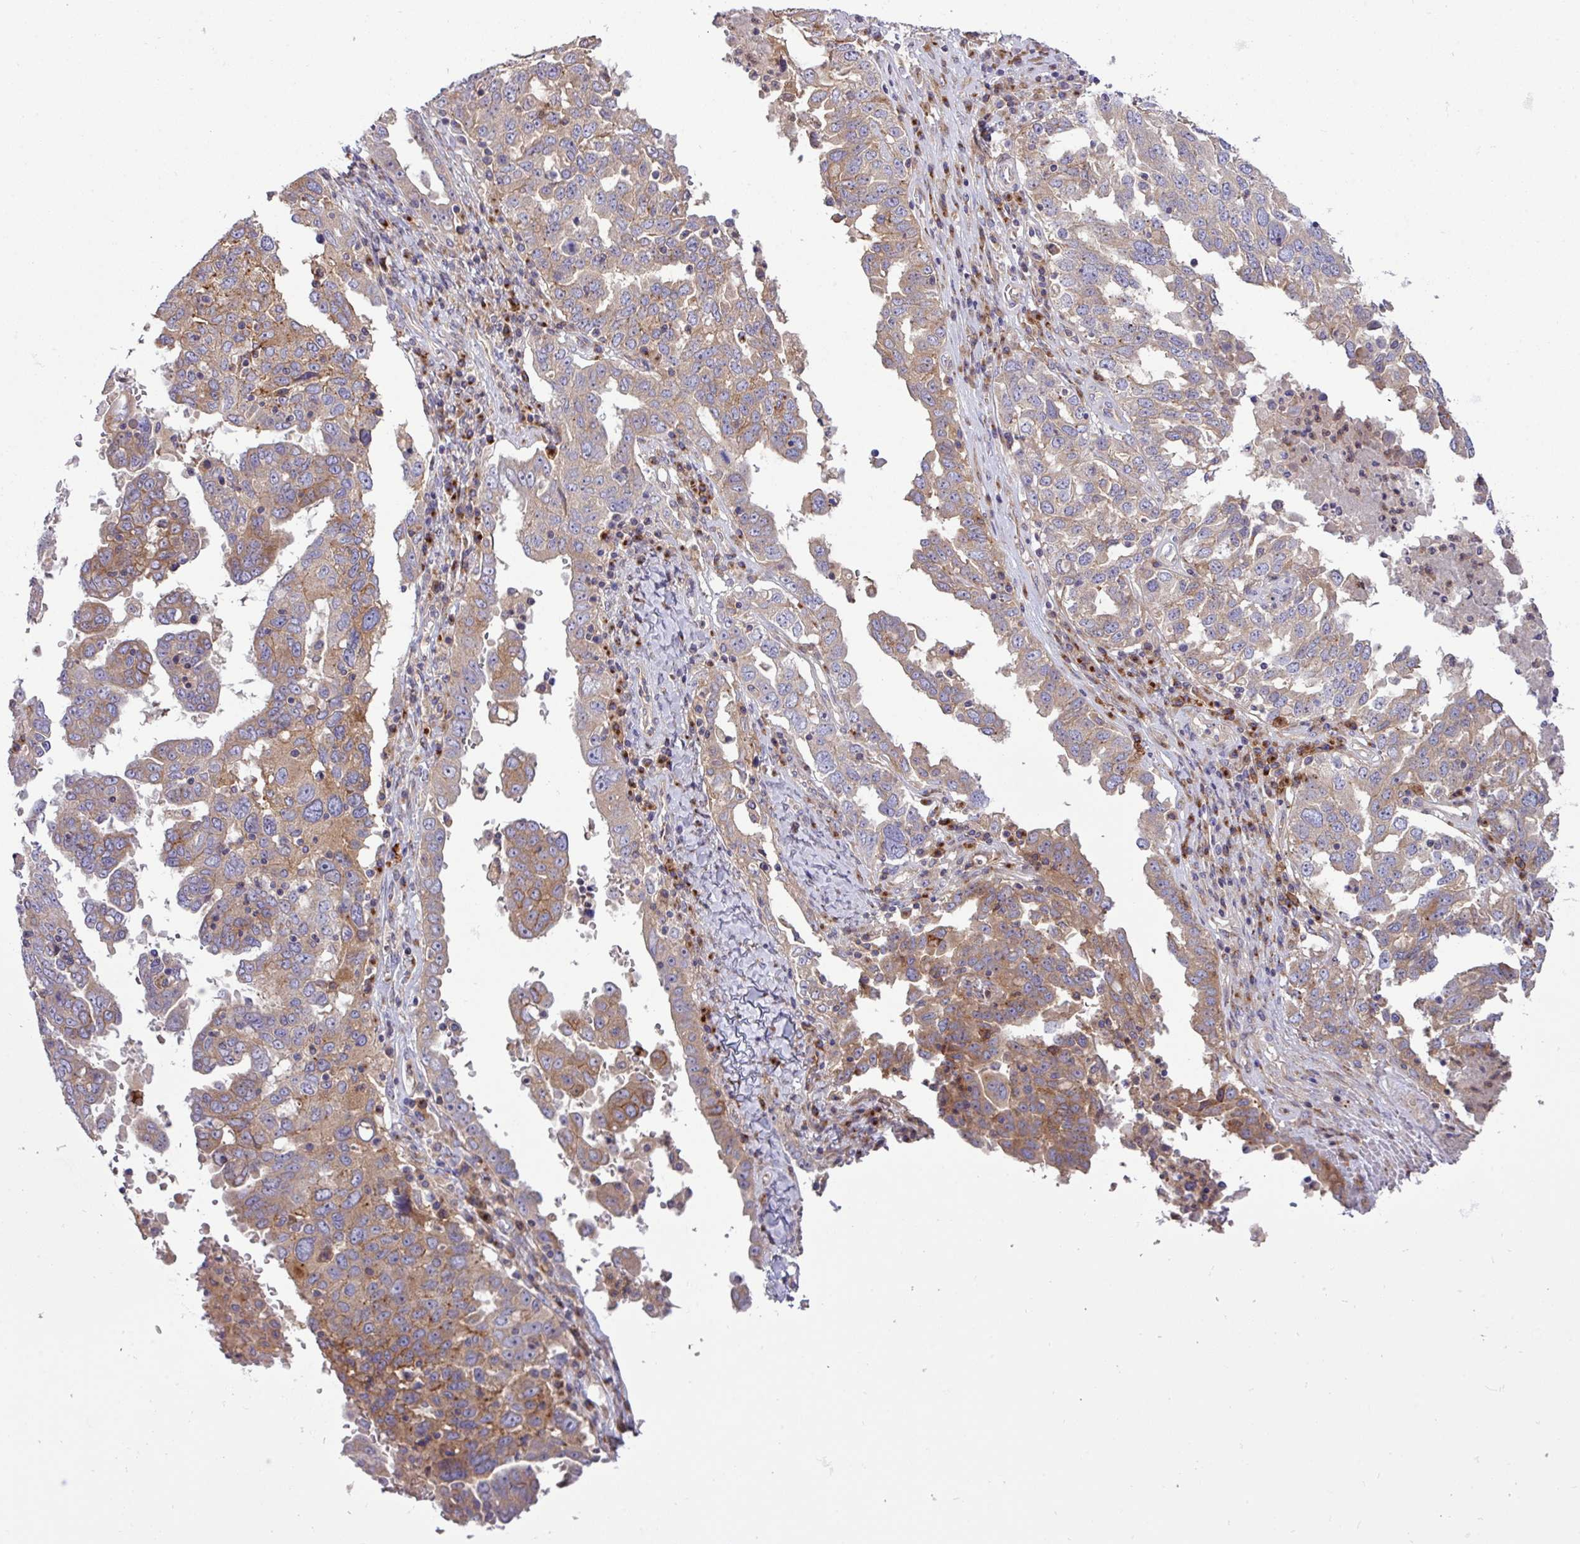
{"staining": {"intensity": "moderate", "quantity": ">75%", "location": "cytoplasmic/membranous"}, "tissue": "ovarian cancer", "cell_type": "Tumor cells", "image_type": "cancer", "snomed": [{"axis": "morphology", "description": "Carcinoma, endometroid"}, {"axis": "topography", "description": "Ovary"}], "caption": "Ovarian cancer tissue reveals moderate cytoplasmic/membranous positivity in about >75% of tumor cells, visualized by immunohistochemistry.", "gene": "RAB19", "patient": {"sex": "female", "age": 62}}